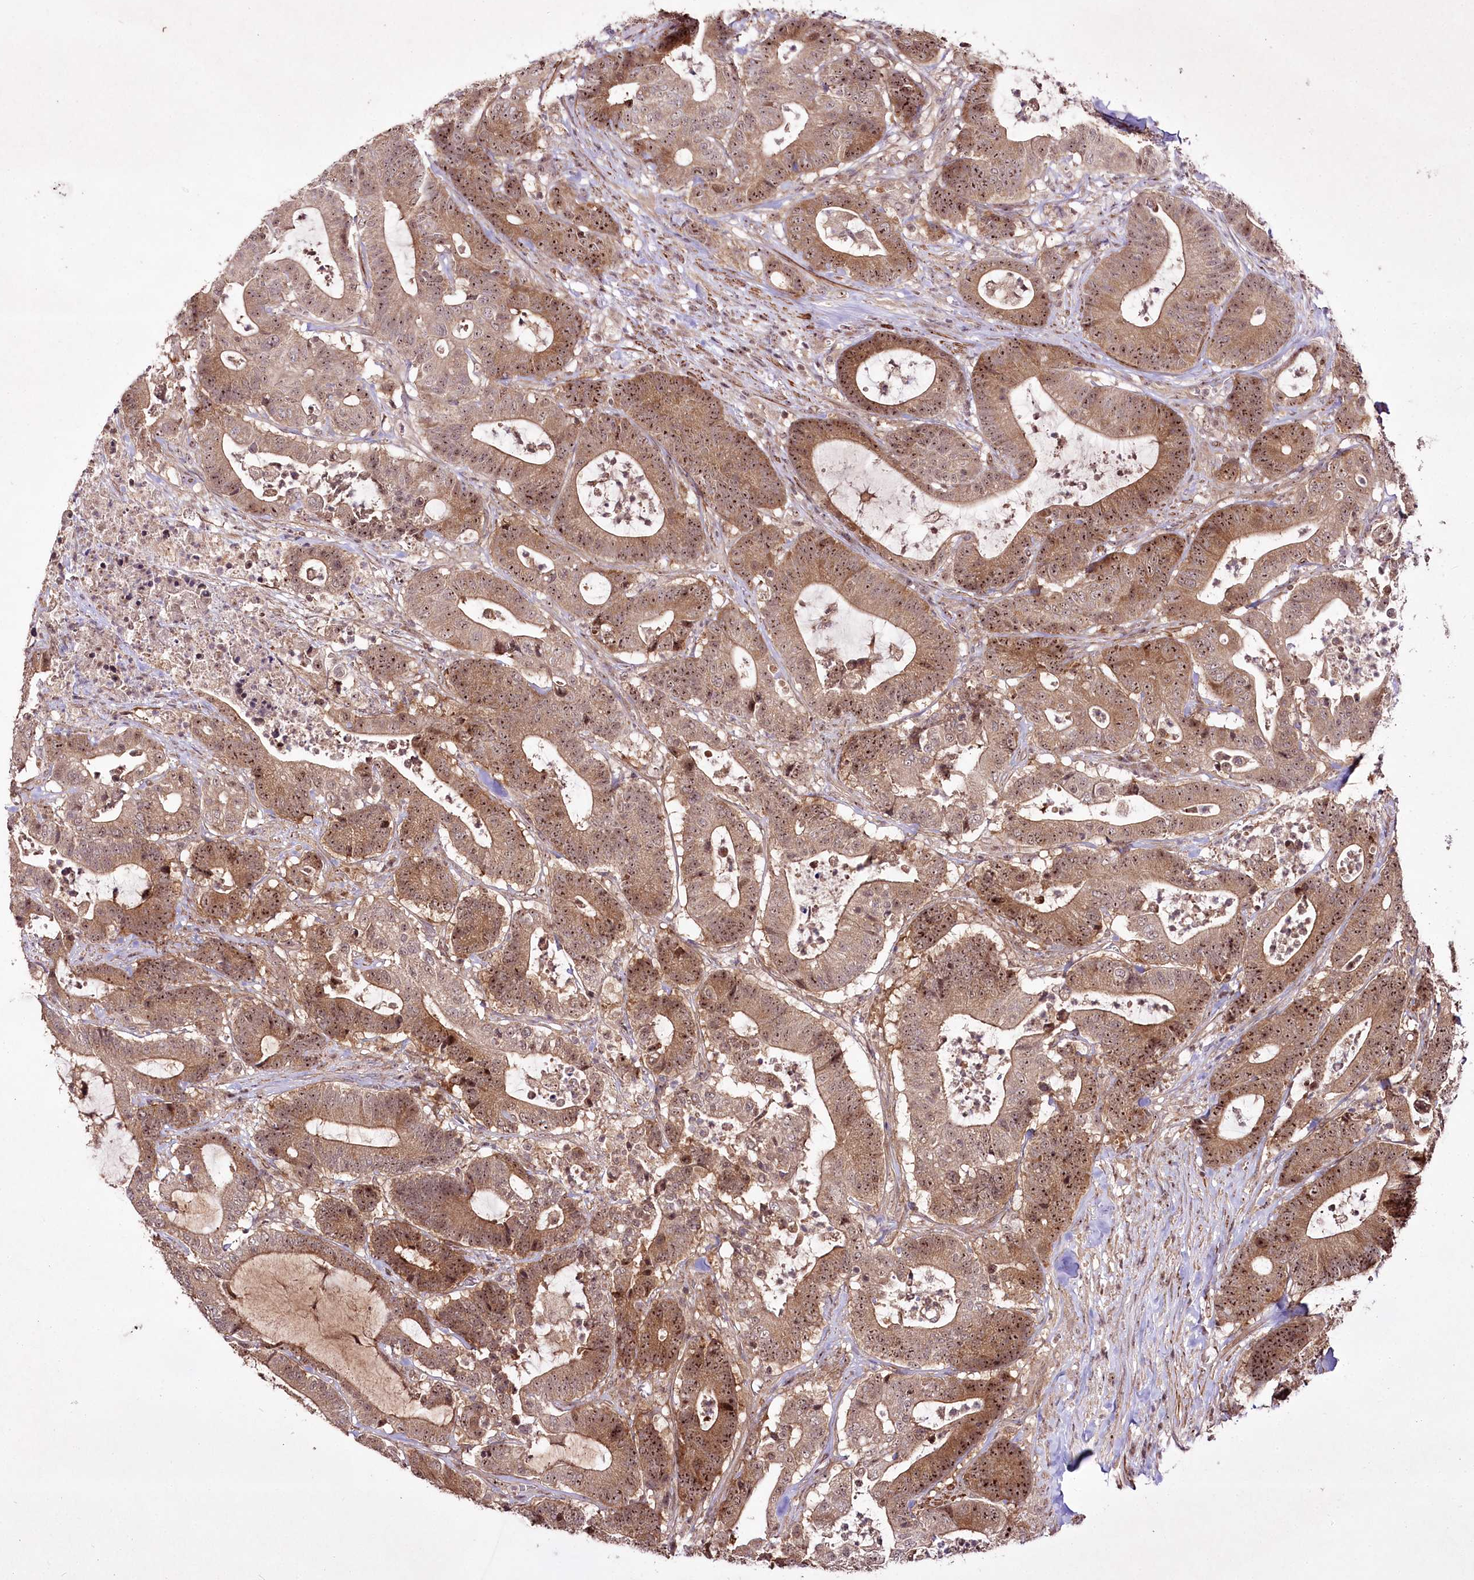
{"staining": {"intensity": "moderate", "quantity": ">75%", "location": "cytoplasmic/membranous,nuclear"}, "tissue": "colorectal cancer", "cell_type": "Tumor cells", "image_type": "cancer", "snomed": [{"axis": "morphology", "description": "Adenocarcinoma, NOS"}, {"axis": "topography", "description": "Colon"}], "caption": "Protein expression analysis of human colorectal cancer (adenocarcinoma) reveals moderate cytoplasmic/membranous and nuclear positivity in about >75% of tumor cells. (Brightfield microscopy of DAB IHC at high magnification).", "gene": "CCDC59", "patient": {"sex": "female", "age": 84}}